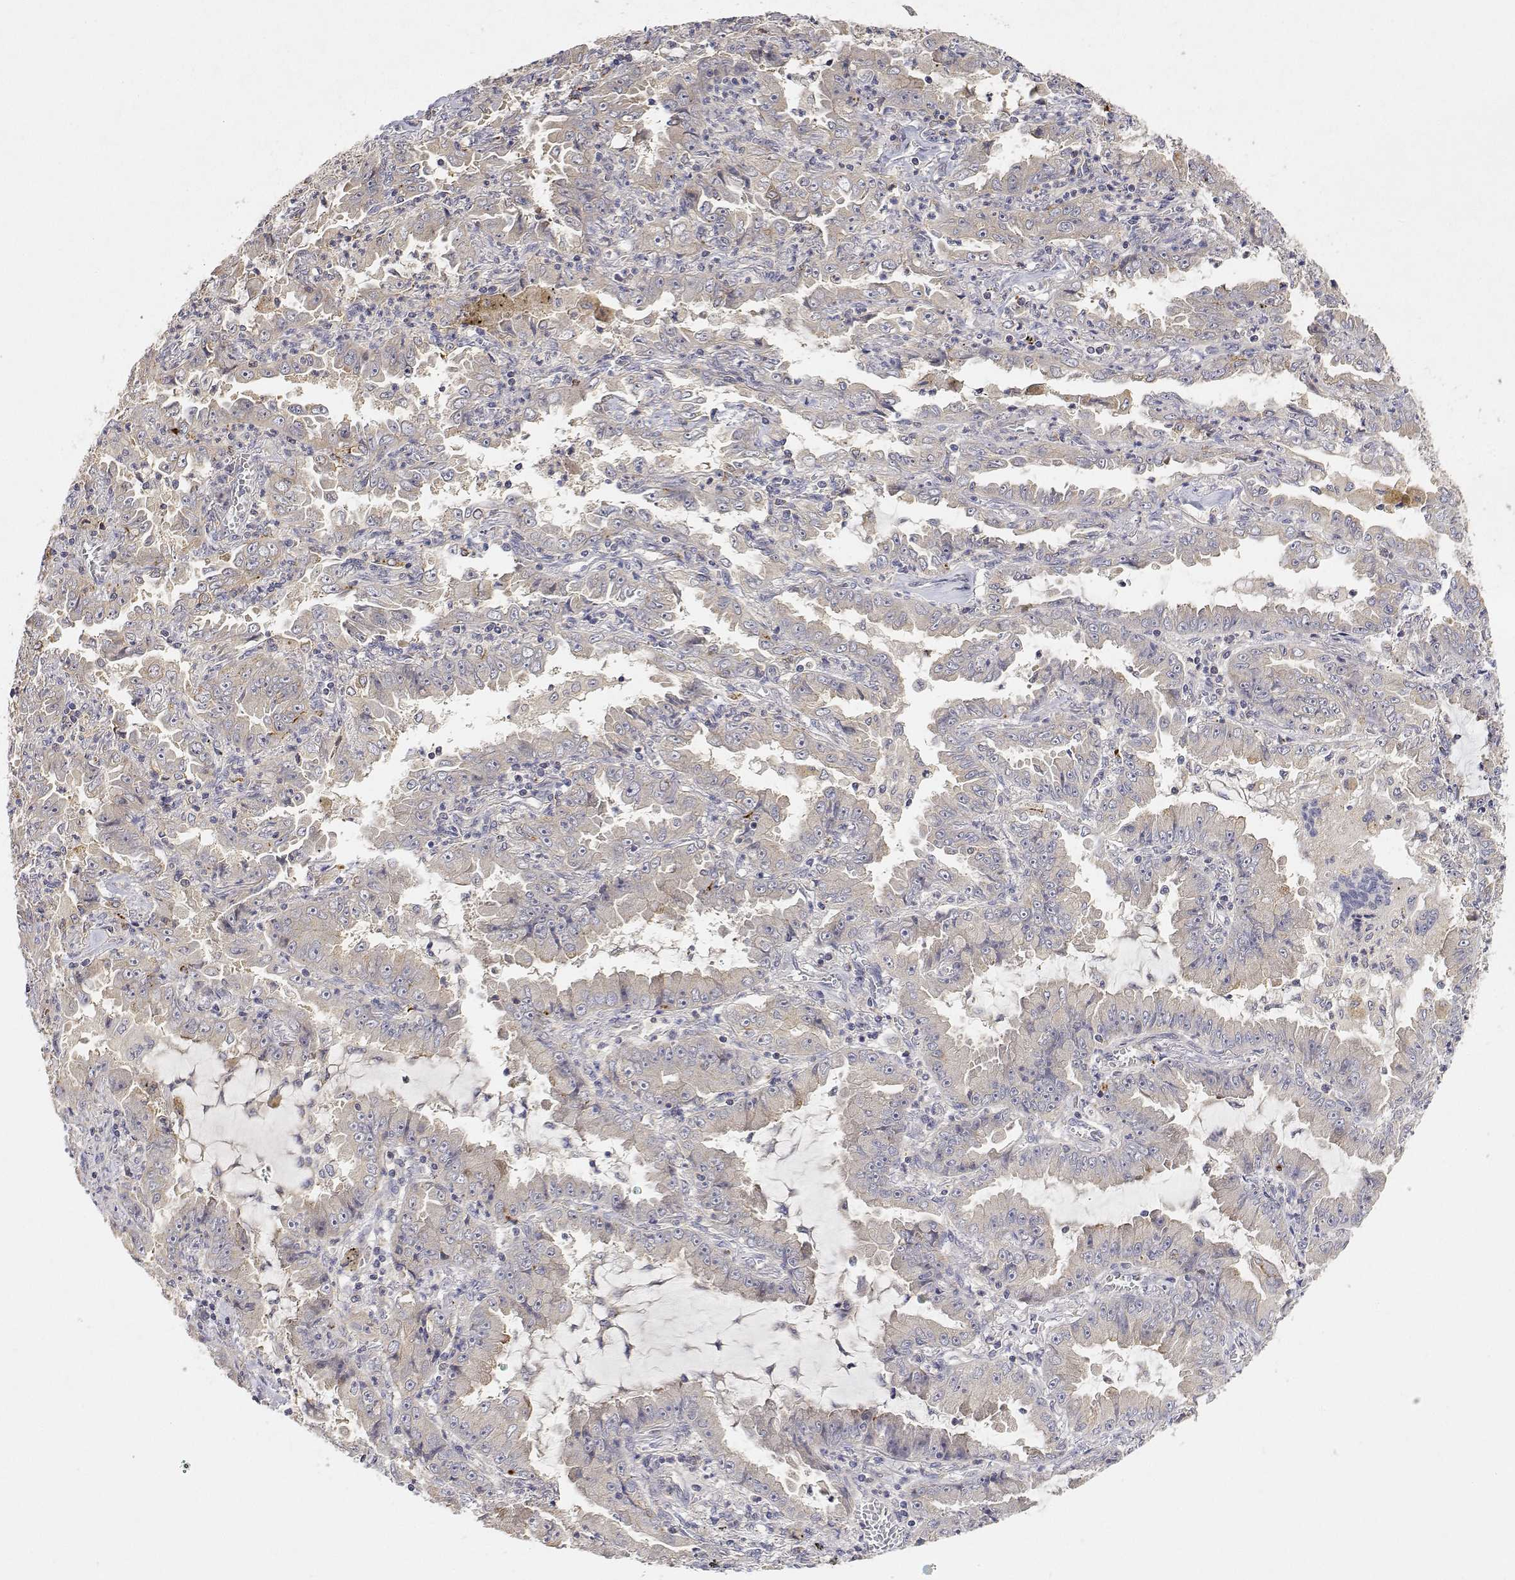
{"staining": {"intensity": "negative", "quantity": "none", "location": "none"}, "tissue": "lung cancer", "cell_type": "Tumor cells", "image_type": "cancer", "snomed": [{"axis": "morphology", "description": "Adenocarcinoma, NOS"}, {"axis": "topography", "description": "Lung"}], "caption": "Immunohistochemical staining of adenocarcinoma (lung) exhibits no significant positivity in tumor cells.", "gene": "LONRF3", "patient": {"sex": "female", "age": 52}}